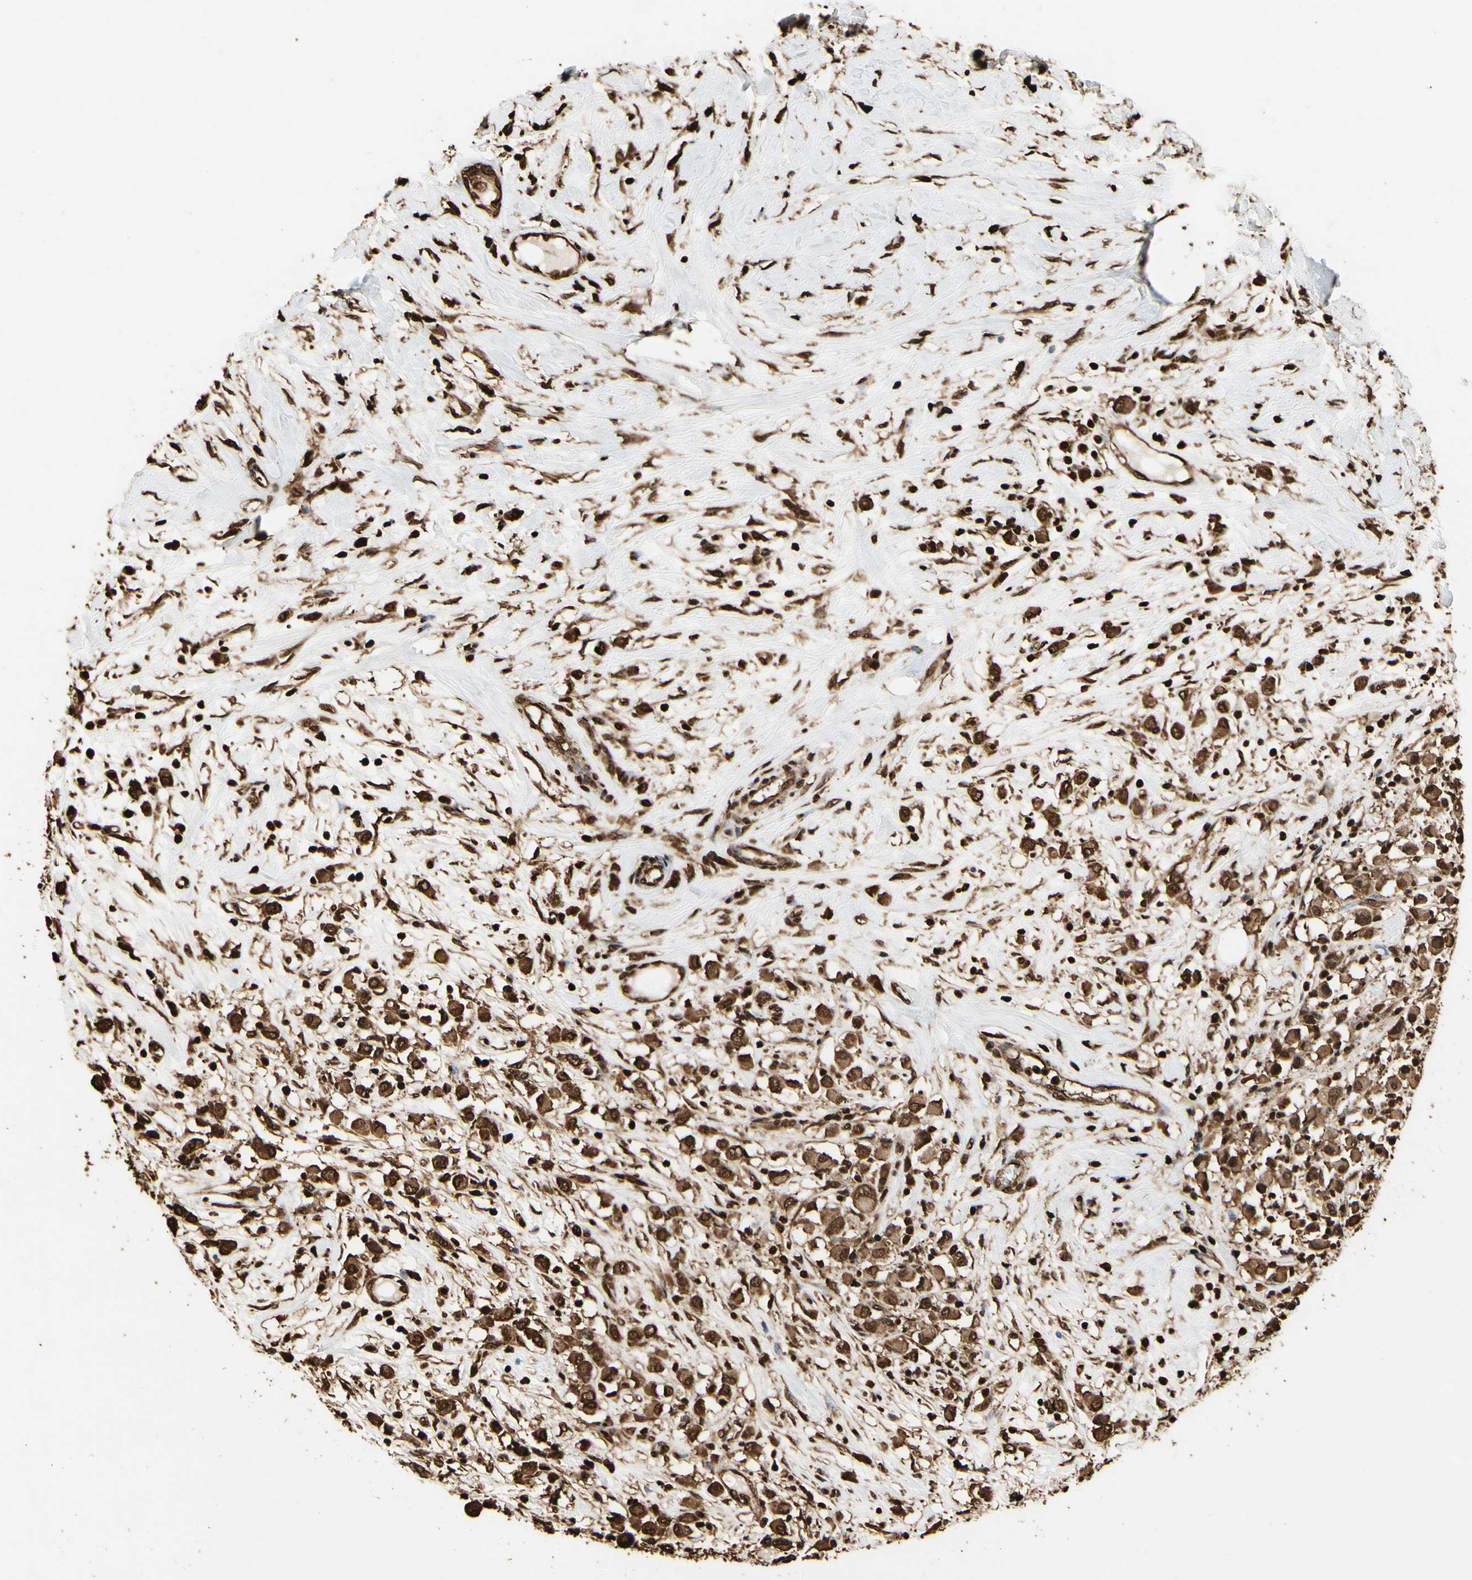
{"staining": {"intensity": "strong", "quantity": ">75%", "location": "cytoplasmic/membranous,nuclear"}, "tissue": "breast cancer", "cell_type": "Tumor cells", "image_type": "cancer", "snomed": [{"axis": "morphology", "description": "Duct carcinoma"}, {"axis": "topography", "description": "Breast"}], "caption": "Immunohistochemistry (IHC) of breast infiltrating ductal carcinoma displays high levels of strong cytoplasmic/membranous and nuclear staining in approximately >75% of tumor cells.", "gene": "HNRNPK", "patient": {"sex": "female", "age": 61}}